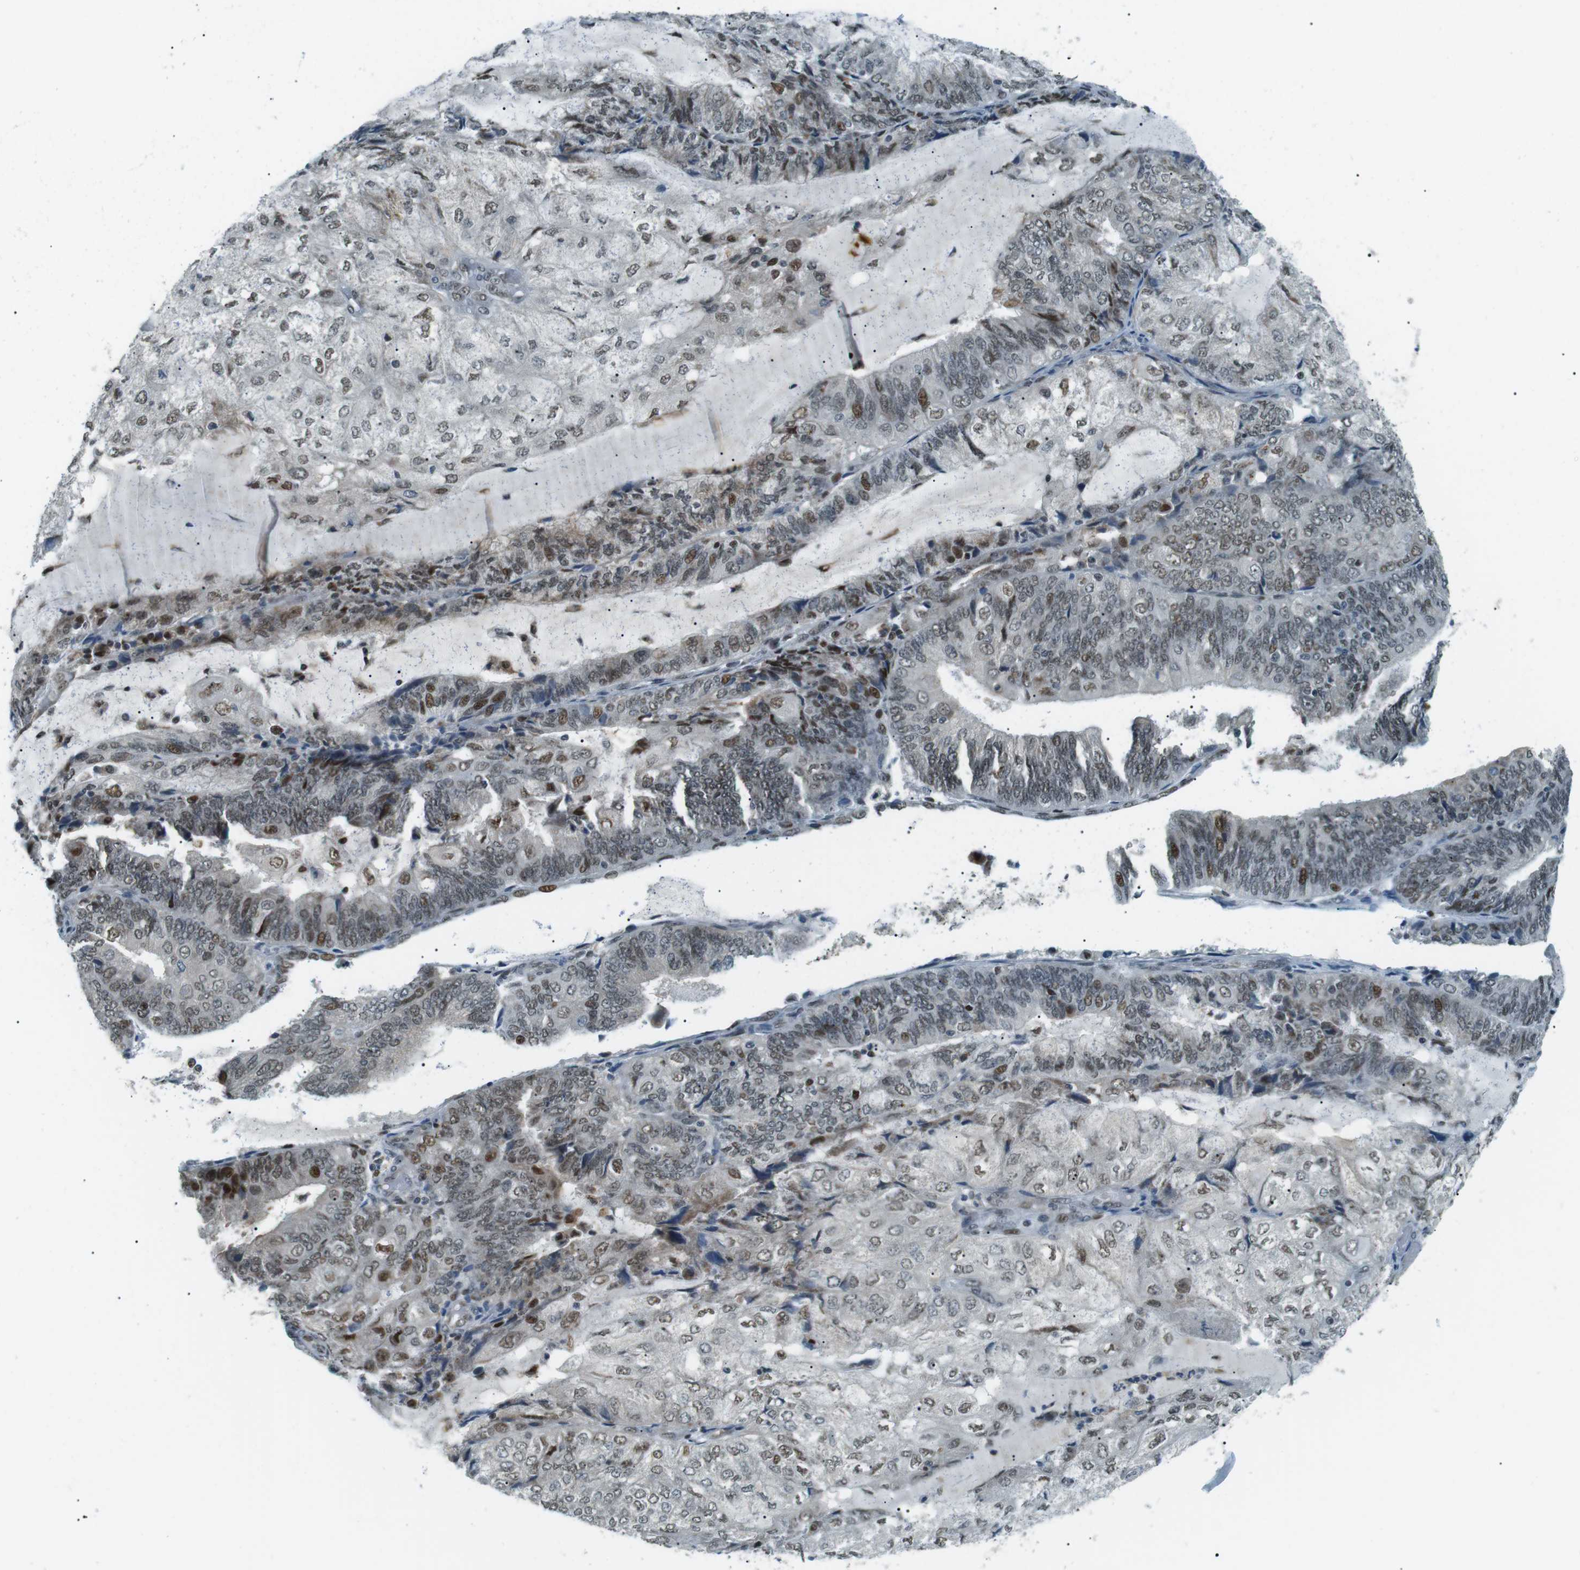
{"staining": {"intensity": "moderate", "quantity": "<25%", "location": "nuclear"}, "tissue": "endometrial cancer", "cell_type": "Tumor cells", "image_type": "cancer", "snomed": [{"axis": "morphology", "description": "Adenocarcinoma, NOS"}, {"axis": "topography", "description": "Endometrium"}], "caption": "Human endometrial adenocarcinoma stained with a protein marker displays moderate staining in tumor cells.", "gene": "PJA1", "patient": {"sex": "female", "age": 81}}